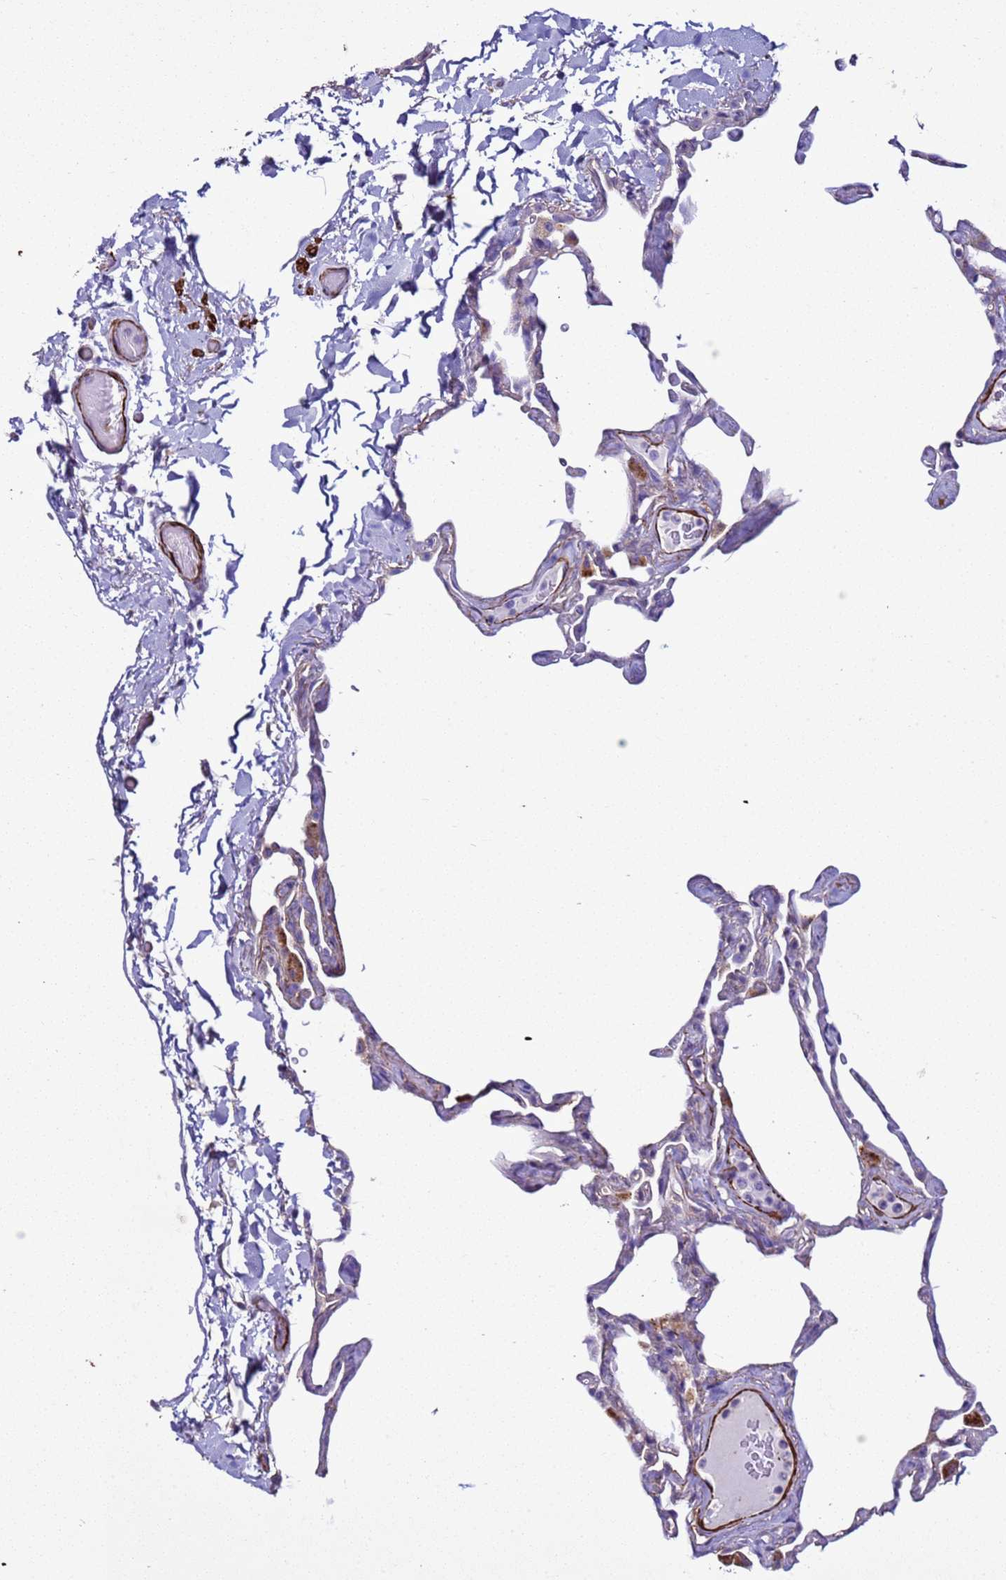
{"staining": {"intensity": "negative", "quantity": "none", "location": "none"}, "tissue": "lung", "cell_type": "Alveolar cells", "image_type": "normal", "snomed": [{"axis": "morphology", "description": "Normal tissue, NOS"}, {"axis": "topography", "description": "Lung"}], "caption": "A high-resolution micrograph shows IHC staining of normal lung, which reveals no significant expression in alveolar cells.", "gene": "RABL2A", "patient": {"sex": "male", "age": 65}}